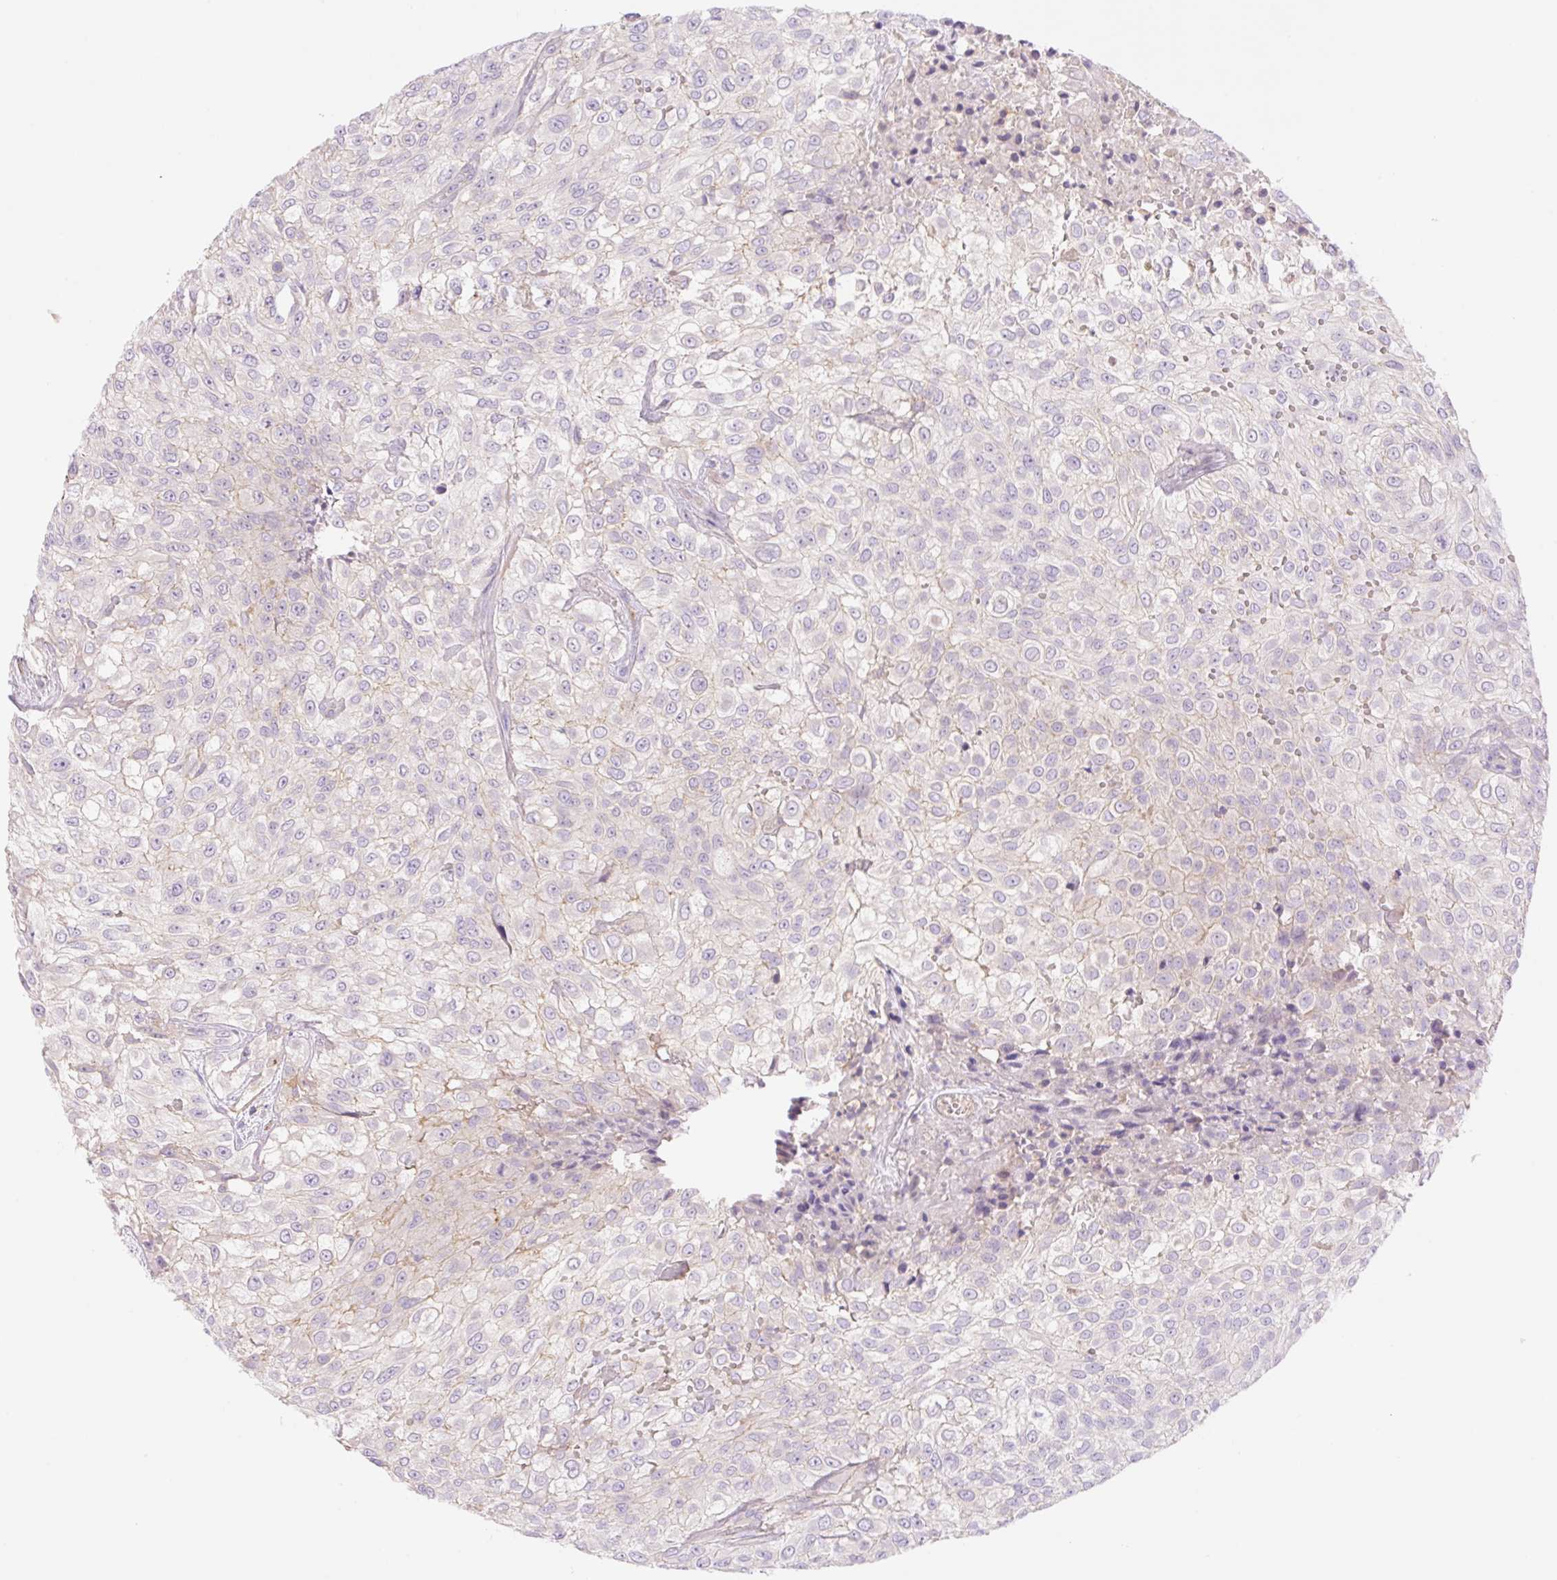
{"staining": {"intensity": "negative", "quantity": "none", "location": "none"}, "tissue": "urothelial cancer", "cell_type": "Tumor cells", "image_type": "cancer", "snomed": [{"axis": "morphology", "description": "Urothelial carcinoma, High grade"}, {"axis": "topography", "description": "Urinary bladder"}], "caption": "This is a image of IHC staining of urothelial cancer, which shows no expression in tumor cells.", "gene": "DENND5A", "patient": {"sex": "male", "age": 56}}